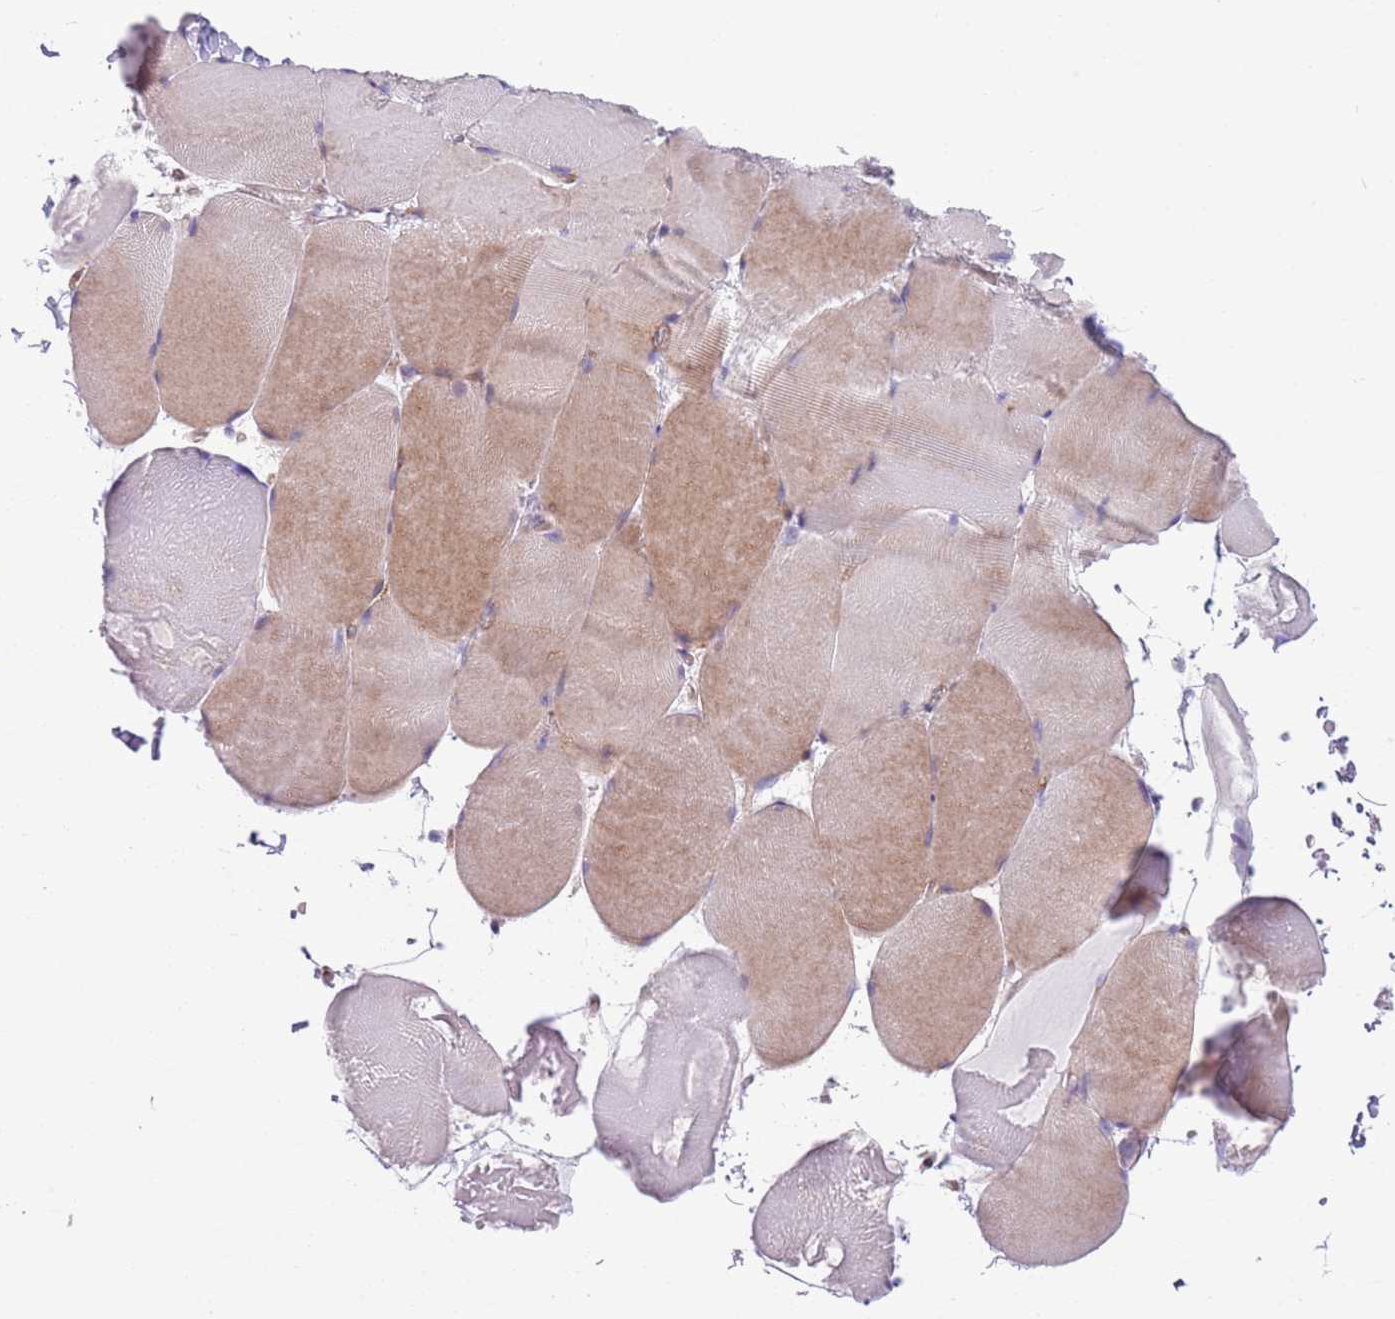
{"staining": {"intensity": "weak", "quantity": "25%-75%", "location": "cytoplasmic/membranous"}, "tissue": "skeletal muscle", "cell_type": "Myocytes", "image_type": "normal", "snomed": [{"axis": "morphology", "description": "Normal tissue, NOS"}, {"axis": "topography", "description": "Skeletal muscle"}, {"axis": "topography", "description": "Head-Neck"}], "caption": "Skeletal muscle stained with a brown dye reveals weak cytoplasmic/membranous positive expression in about 25%-75% of myocytes.", "gene": "MRPL32", "patient": {"sex": "male", "age": 66}}